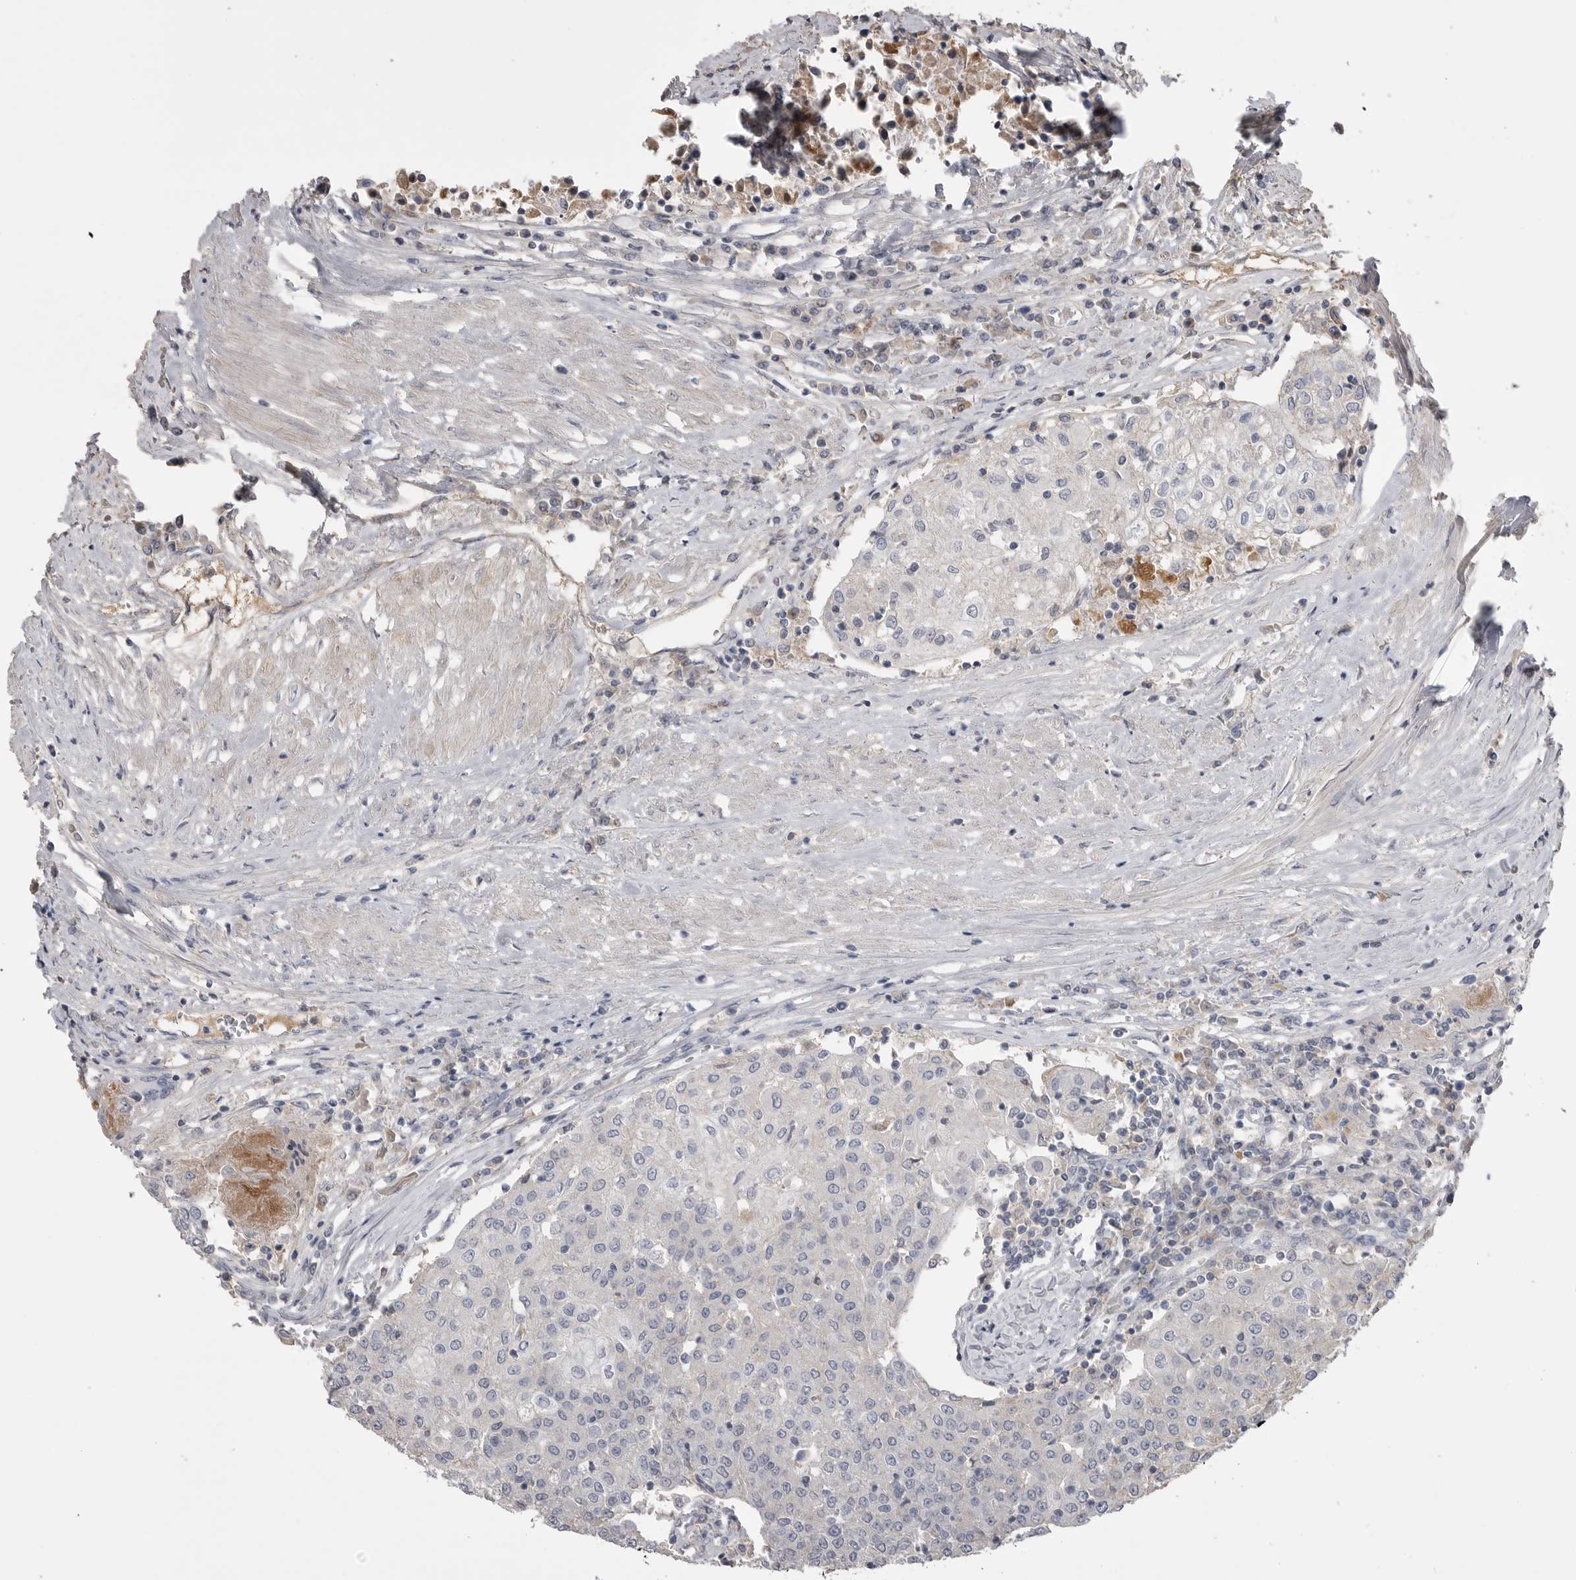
{"staining": {"intensity": "negative", "quantity": "none", "location": "none"}, "tissue": "urothelial cancer", "cell_type": "Tumor cells", "image_type": "cancer", "snomed": [{"axis": "morphology", "description": "Urothelial carcinoma, High grade"}, {"axis": "topography", "description": "Urinary bladder"}], "caption": "Immunohistochemistry histopathology image of human urothelial carcinoma (high-grade) stained for a protein (brown), which reveals no staining in tumor cells.", "gene": "AHSG", "patient": {"sex": "female", "age": 85}}